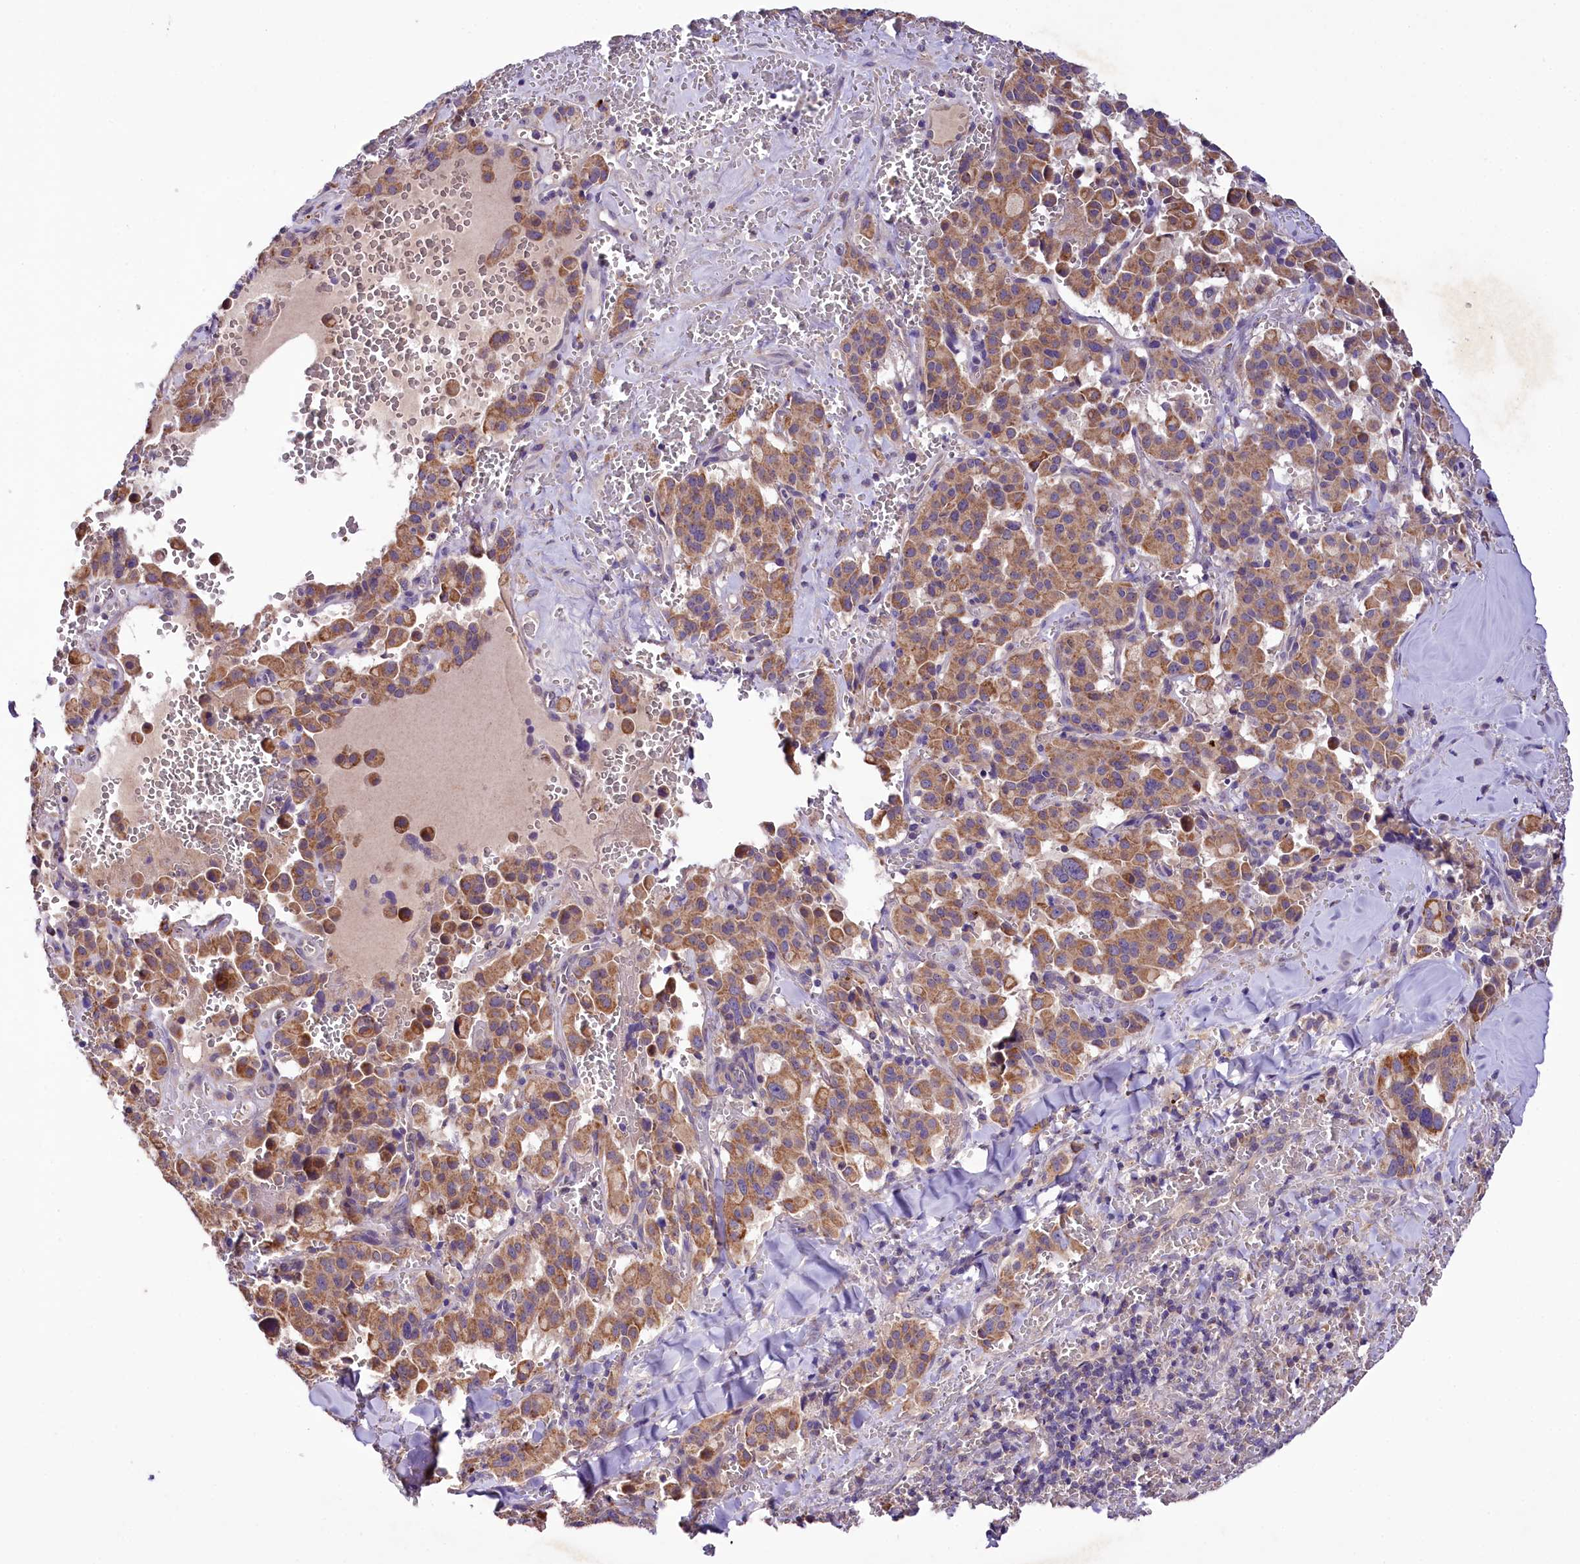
{"staining": {"intensity": "moderate", "quantity": ">75%", "location": "cytoplasmic/membranous"}, "tissue": "pancreatic cancer", "cell_type": "Tumor cells", "image_type": "cancer", "snomed": [{"axis": "morphology", "description": "Adenocarcinoma, NOS"}, {"axis": "topography", "description": "Pancreas"}], "caption": "Immunohistochemistry (IHC) (DAB (3,3'-diaminobenzidine)) staining of human adenocarcinoma (pancreatic) exhibits moderate cytoplasmic/membranous protein staining in approximately >75% of tumor cells. Immunohistochemistry stains the protein of interest in brown and the nuclei are stained blue.", "gene": "ZNF45", "patient": {"sex": "male", "age": 65}}